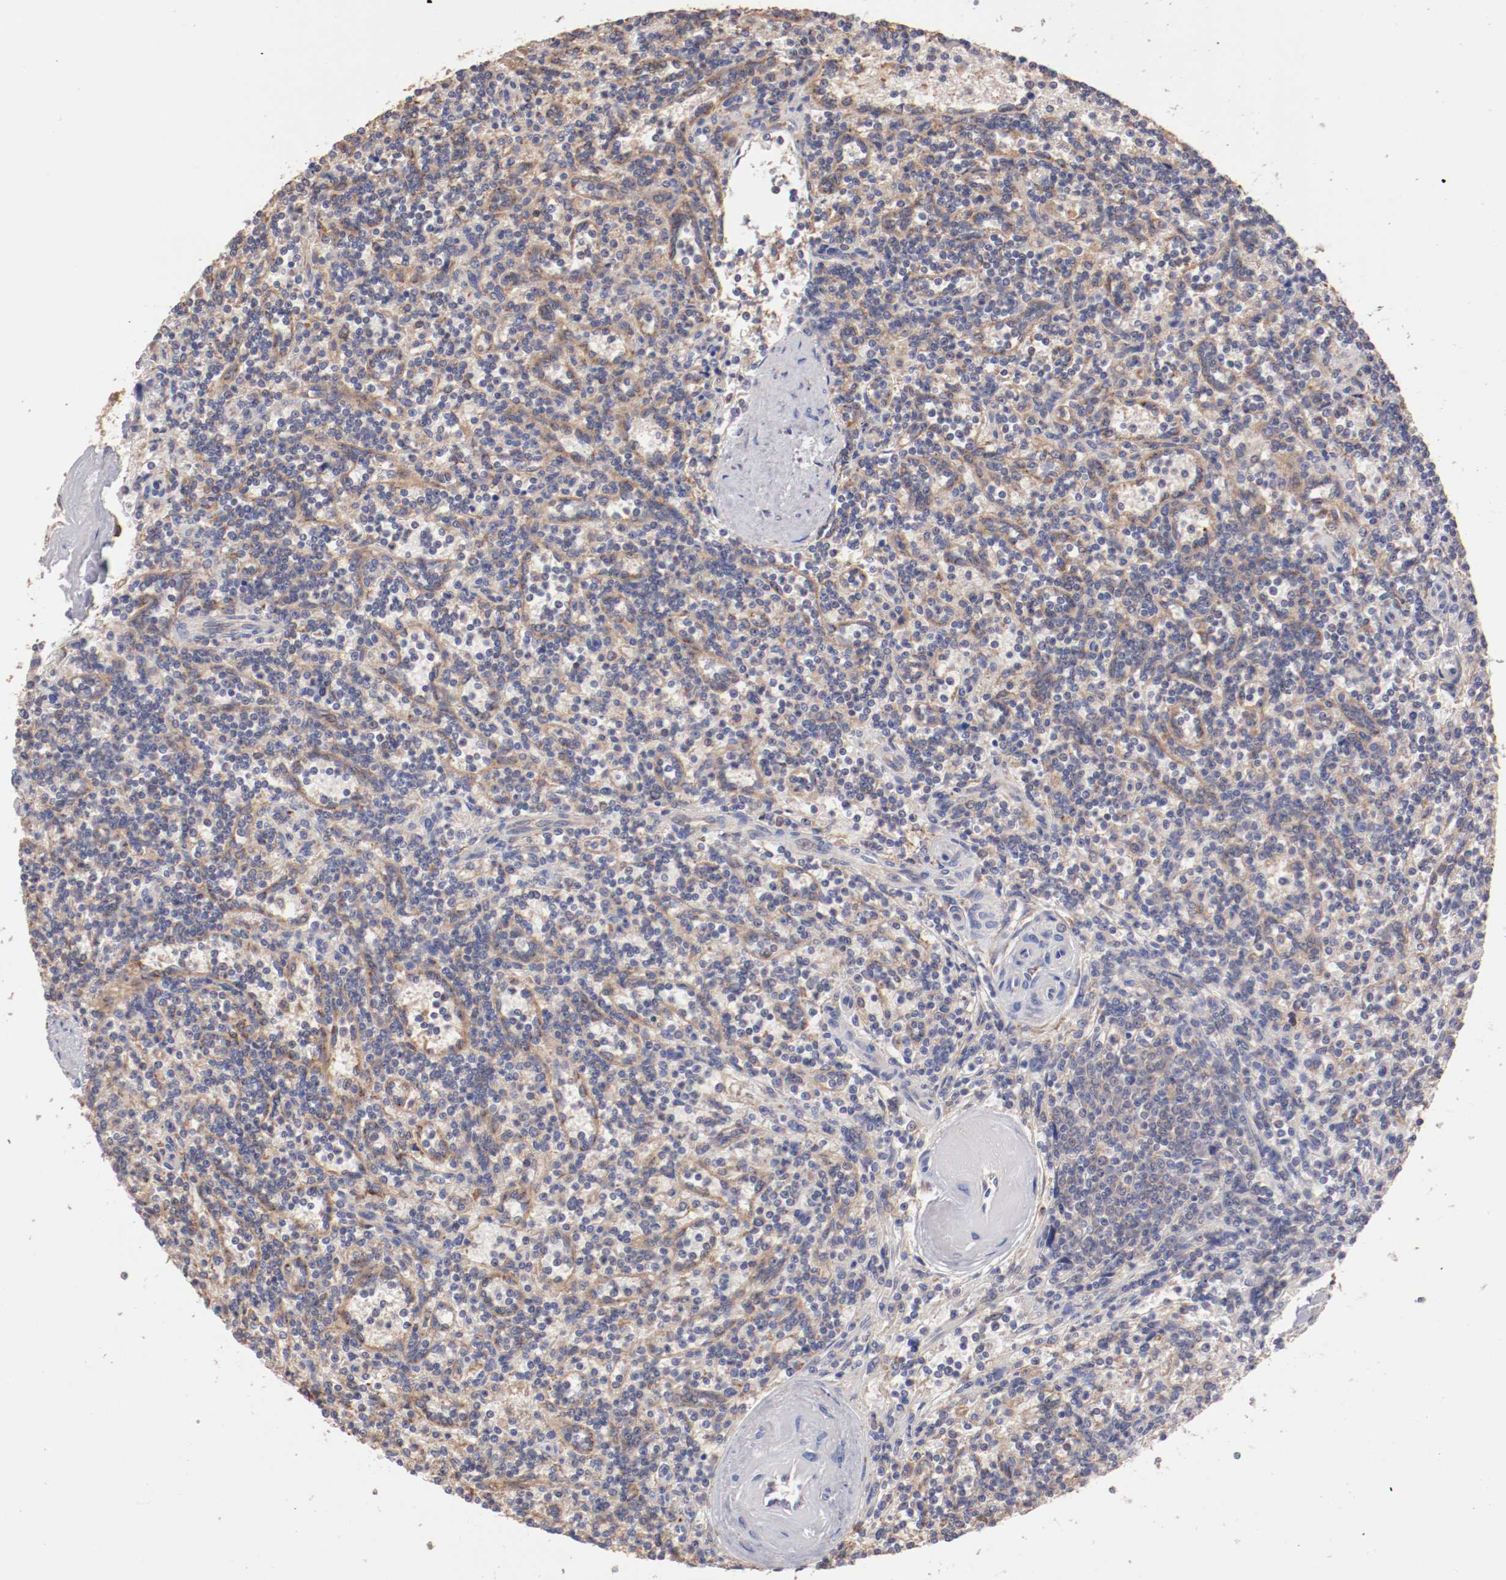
{"staining": {"intensity": "negative", "quantity": "none", "location": "none"}, "tissue": "lymphoma", "cell_type": "Tumor cells", "image_type": "cancer", "snomed": [{"axis": "morphology", "description": "Malignant lymphoma, non-Hodgkin's type, Low grade"}, {"axis": "topography", "description": "Spleen"}], "caption": "Immunohistochemistry of human malignant lymphoma, non-Hodgkin's type (low-grade) demonstrates no staining in tumor cells.", "gene": "NFKBIE", "patient": {"sex": "male", "age": 73}}